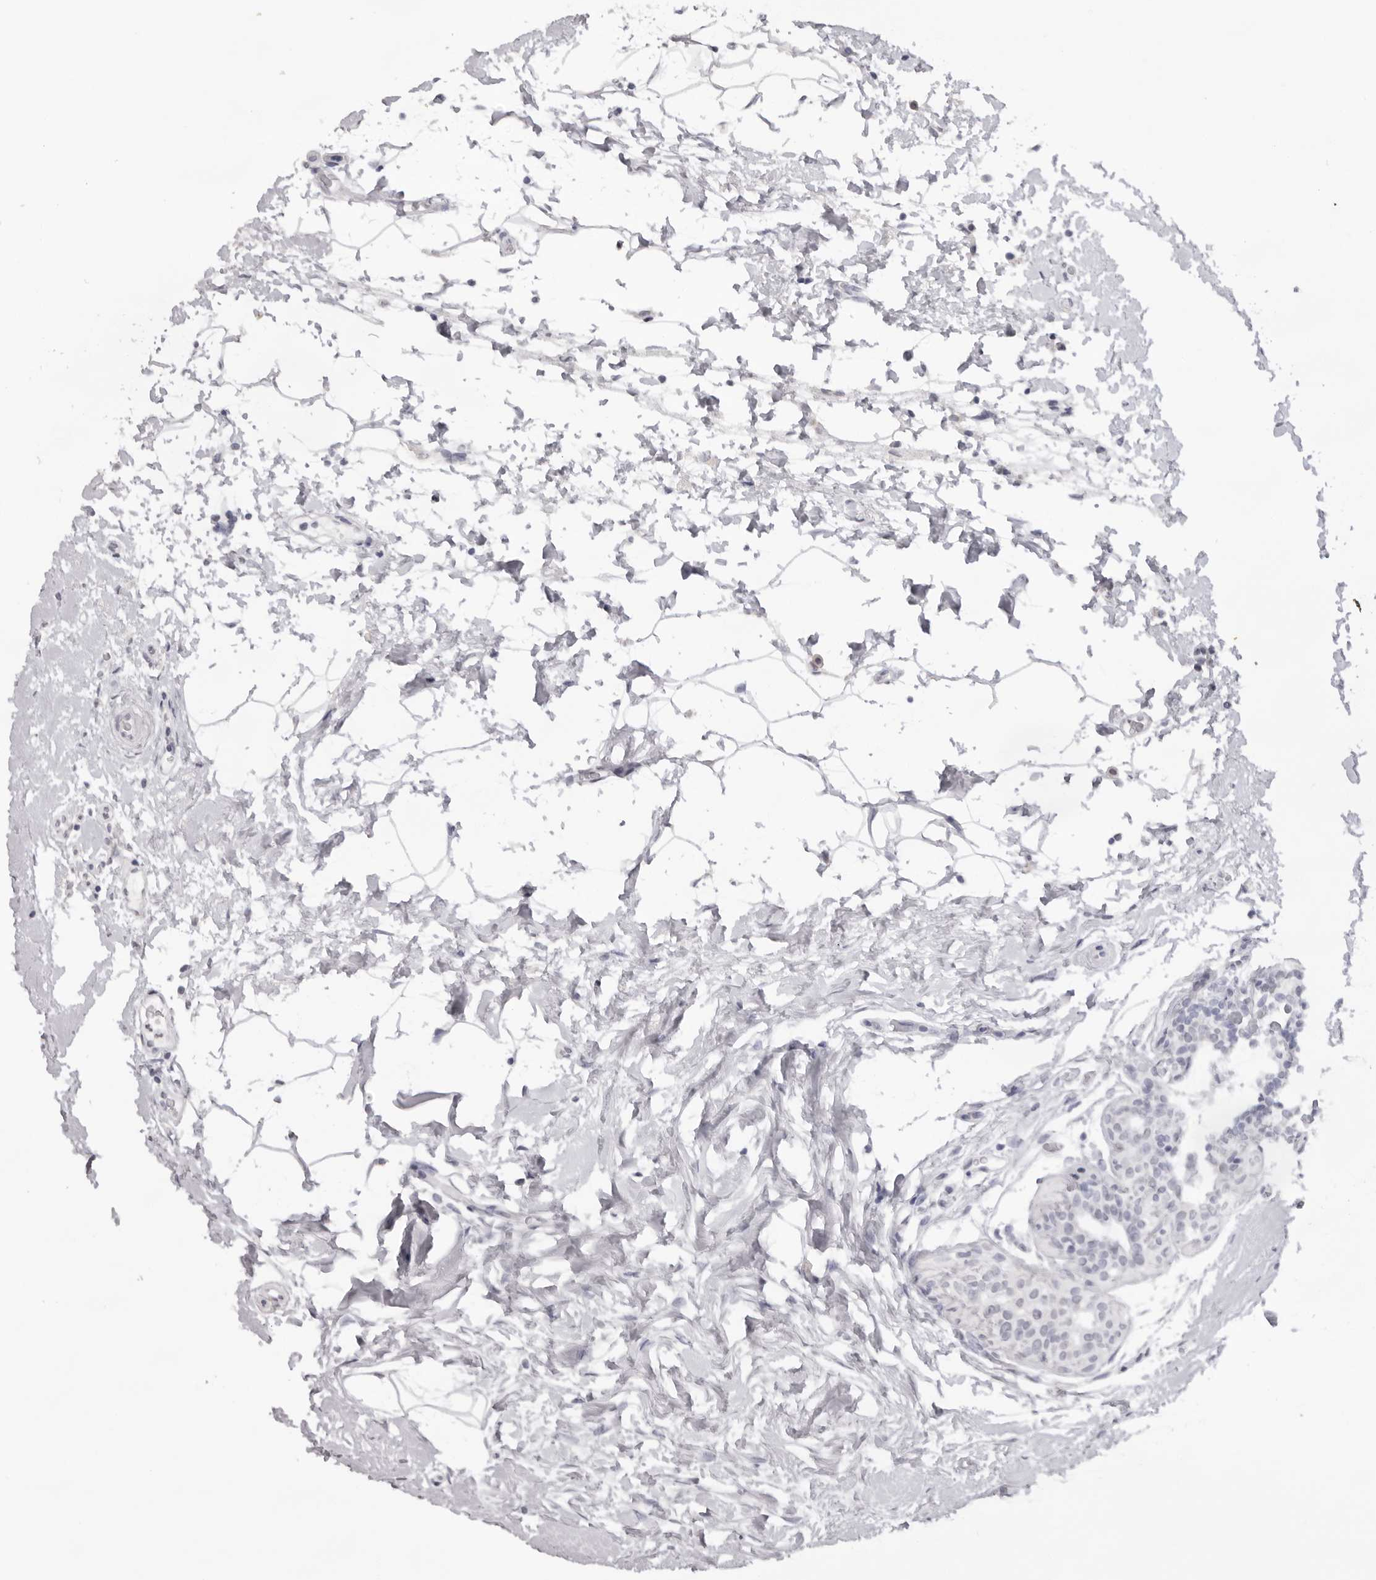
{"staining": {"intensity": "negative", "quantity": "none", "location": "none"}, "tissue": "breast cancer", "cell_type": "Tumor cells", "image_type": "cancer", "snomed": [{"axis": "morphology", "description": "Lobular carcinoma"}, {"axis": "topography", "description": "Breast"}], "caption": "A high-resolution image shows immunohistochemistry (IHC) staining of lobular carcinoma (breast), which shows no significant expression in tumor cells. (DAB IHC visualized using brightfield microscopy, high magnification).", "gene": "NTM", "patient": {"sex": "female", "age": 50}}